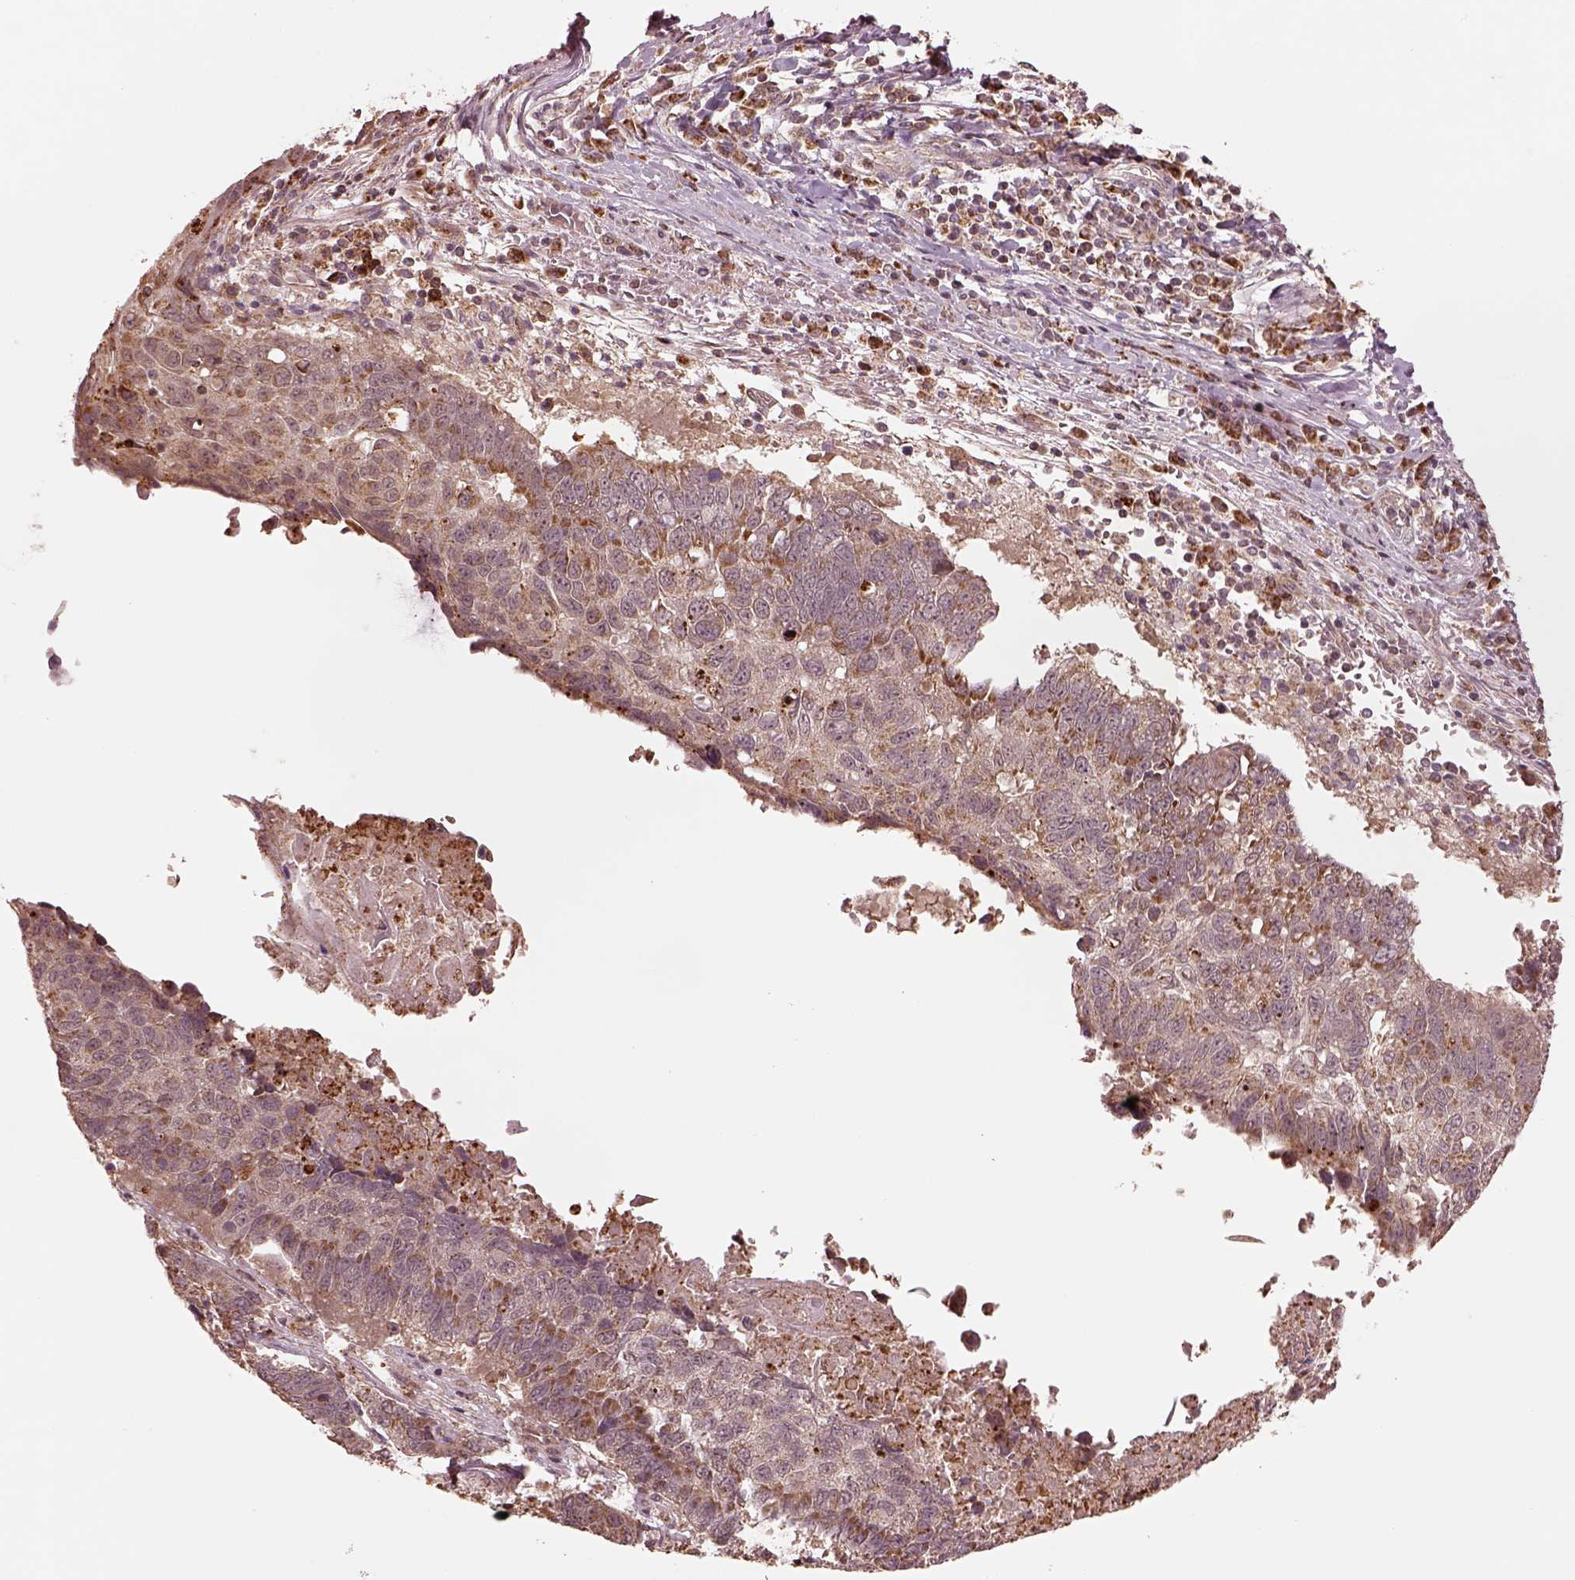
{"staining": {"intensity": "moderate", "quantity": "25%-75%", "location": "cytoplasmic/membranous"}, "tissue": "lung cancer", "cell_type": "Tumor cells", "image_type": "cancer", "snomed": [{"axis": "morphology", "description": "Squamous cell carcinoma, NOS"}, {"axis": "topography", "description": "Lung"}], "caption": "Immunohistochemistry (IHC) staining of squamous cell carcinoma (lung), which reveals medium levels of moderate cytoplasmic/membranous expression in about 25%-75% of tumor cells indicating moderate cytoplasmic/membranous protein positivity. The staining was performed using DAB (brown) for protein detection and nuclei were counterstained in hematoxylin (blue).", "gene": "SEL1L3", "patient": {"sex": "male", "age": 73}}